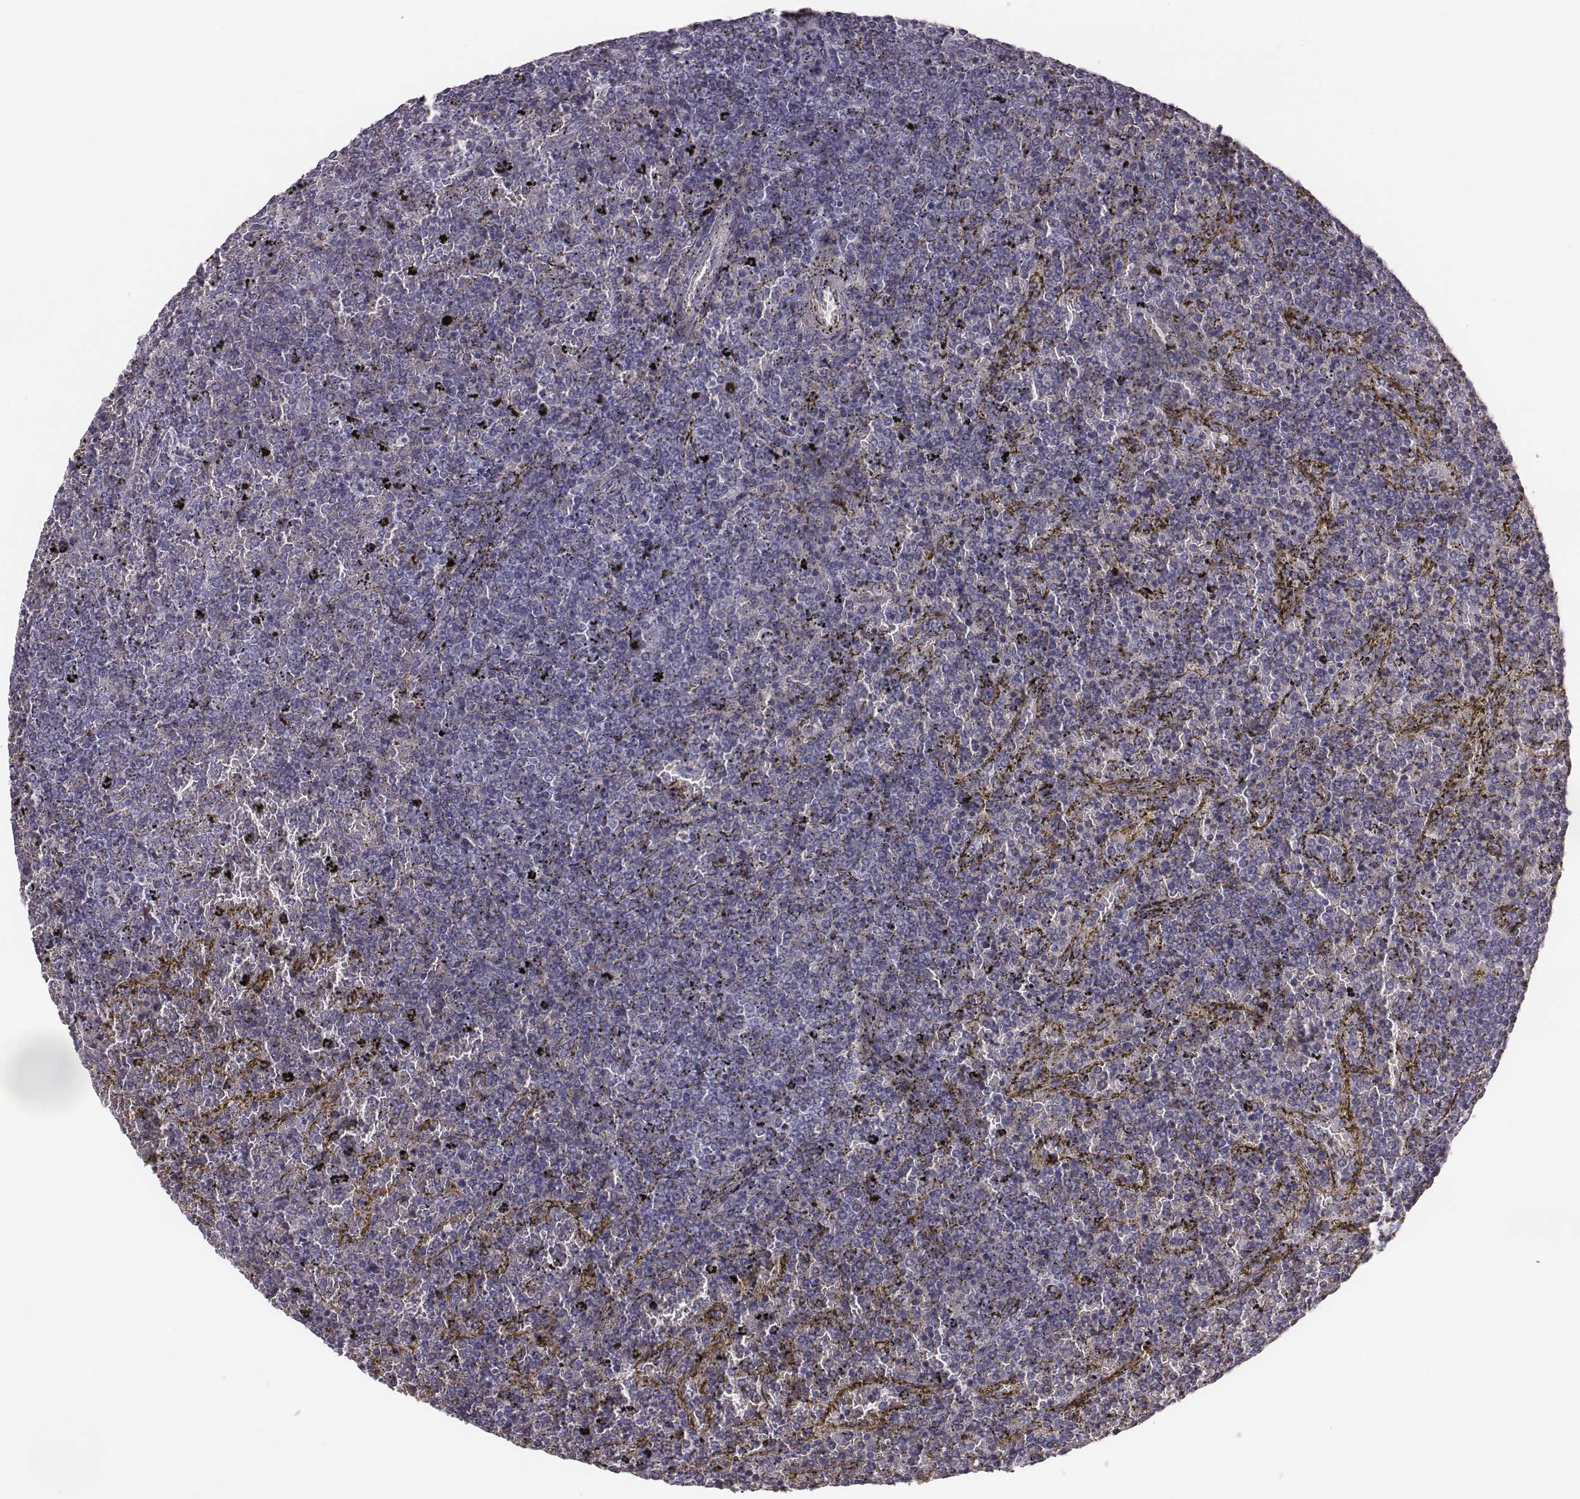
{"staining": {"intensity": "negative", "quantity": "none", "location": "none"}, "tissue": "lymphoma", "cell_type": "Tumor cells", "image_type": "cancer", "snomed": [{"axis": "morphology", "description": "Malignant lymphoma, non-Hodgkin's type, Low grade"}, {"axis": "topography", "description": "Spleen"}], "caption": "An image of human lymphoma is negative for staining in tumor cells.", "gene": "CRISP1", "patient": {"sex": "female", "age": 77}}